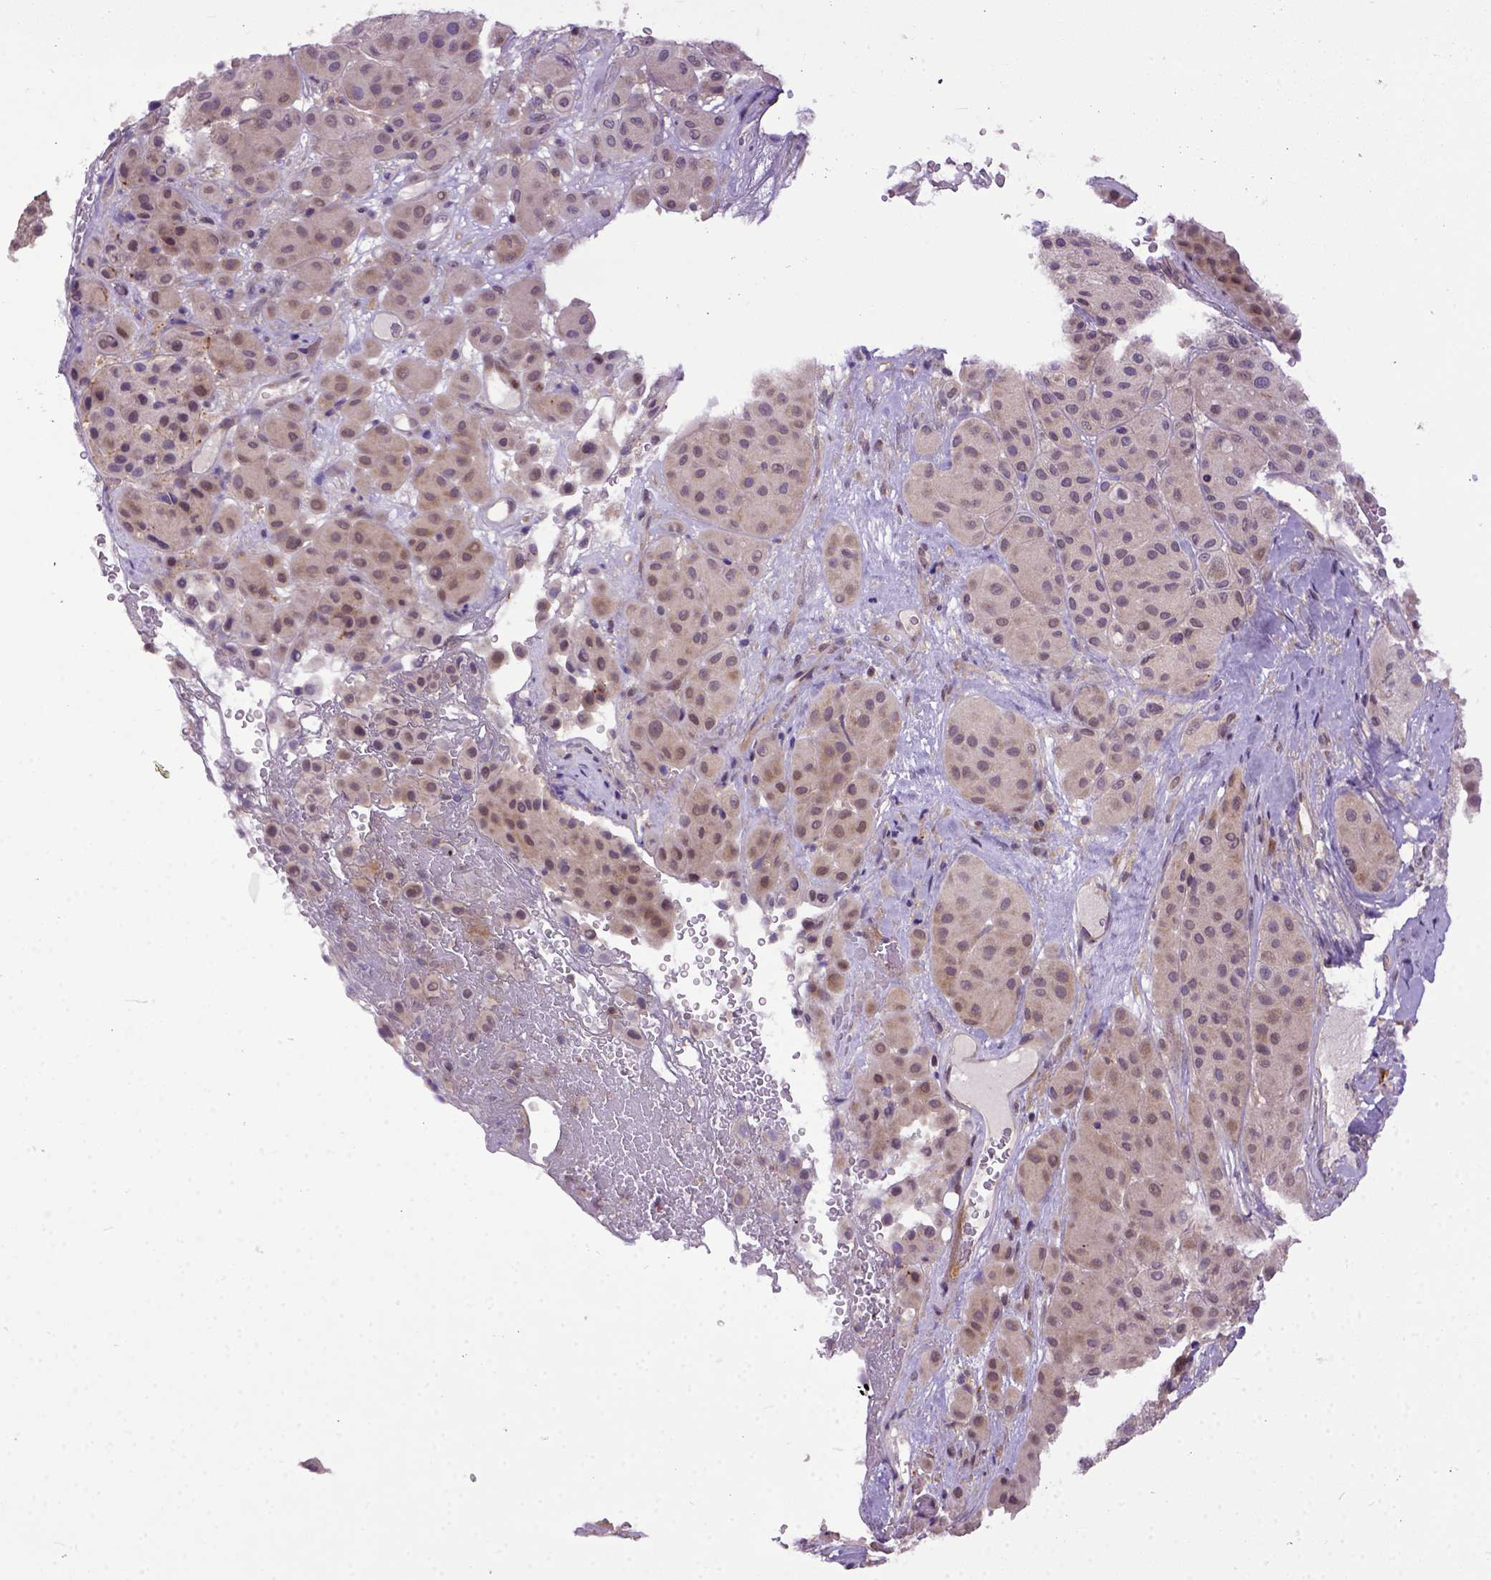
{"staining": {"intensity": "moderate", "quantity": "25%-75%", "location": "cytoplasmic/membranous"}, "tissue": "melanoma", "cell_type": "Tumor cells", "image_type": "cancer", "snomed": [{"axis": "morphology", "description": "Malignant melanoma, Metastatic site"}, {"axis": "topography", "description": "Smooth muscle"}], "caption": "Moderate cytoplasmic/membranous staining for a protein is present in about 25%-75% of tumor cells of melanoma using IHC.", "gene": "CPNE1", "patient": {"sex": "male", "age": 41}}